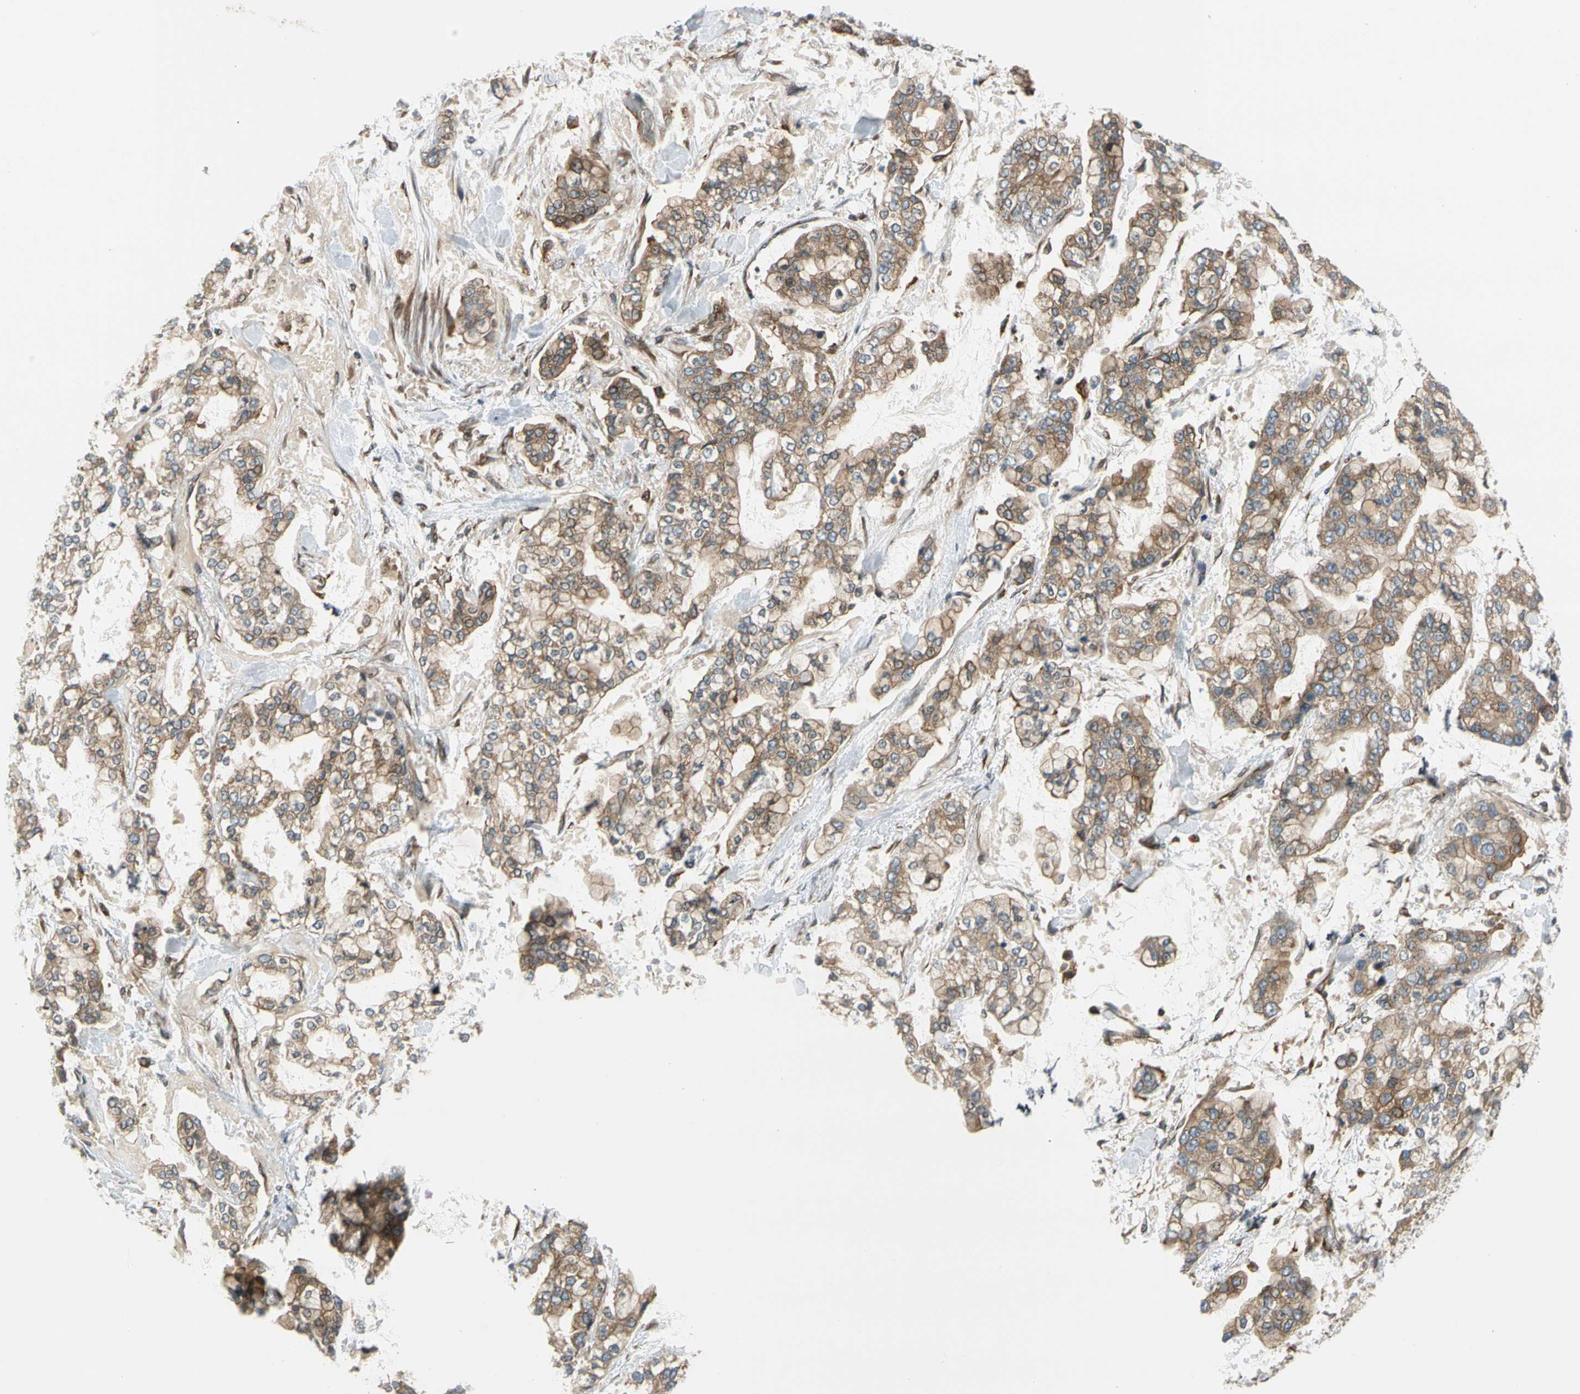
{"staining": {"intensity": "moderate", "quantity": ">75%", "location": "cytoplasmic/membranous"}, "tissue": "stomach cancer", "cell_type": "Tumor cells", "image_type": "cancer", "snomed": [{"axis": "morphology", "description": "Normal tissue, NOS"}, {"axis": "morphology", "description": "Adenocarcinoma, NOS"}, {"axis": "topography", "description": "Stomach, upper"}, {"axis": "topography", "description": "Stomach"}], "caption": "DAB (3,3'-diaminobenzidine) immunohistochemical staining of human adenocarcinoma (stomach) reveals moderate cytoplasmic/membranous protein expression in approximately >75% of tumor cells. (DAB (3,3'-diaminobenzidine) IHC with brightfield microscopy, high magnification).", "gene": "TRIO", "patient": {"sex": "male", "age": 76}}